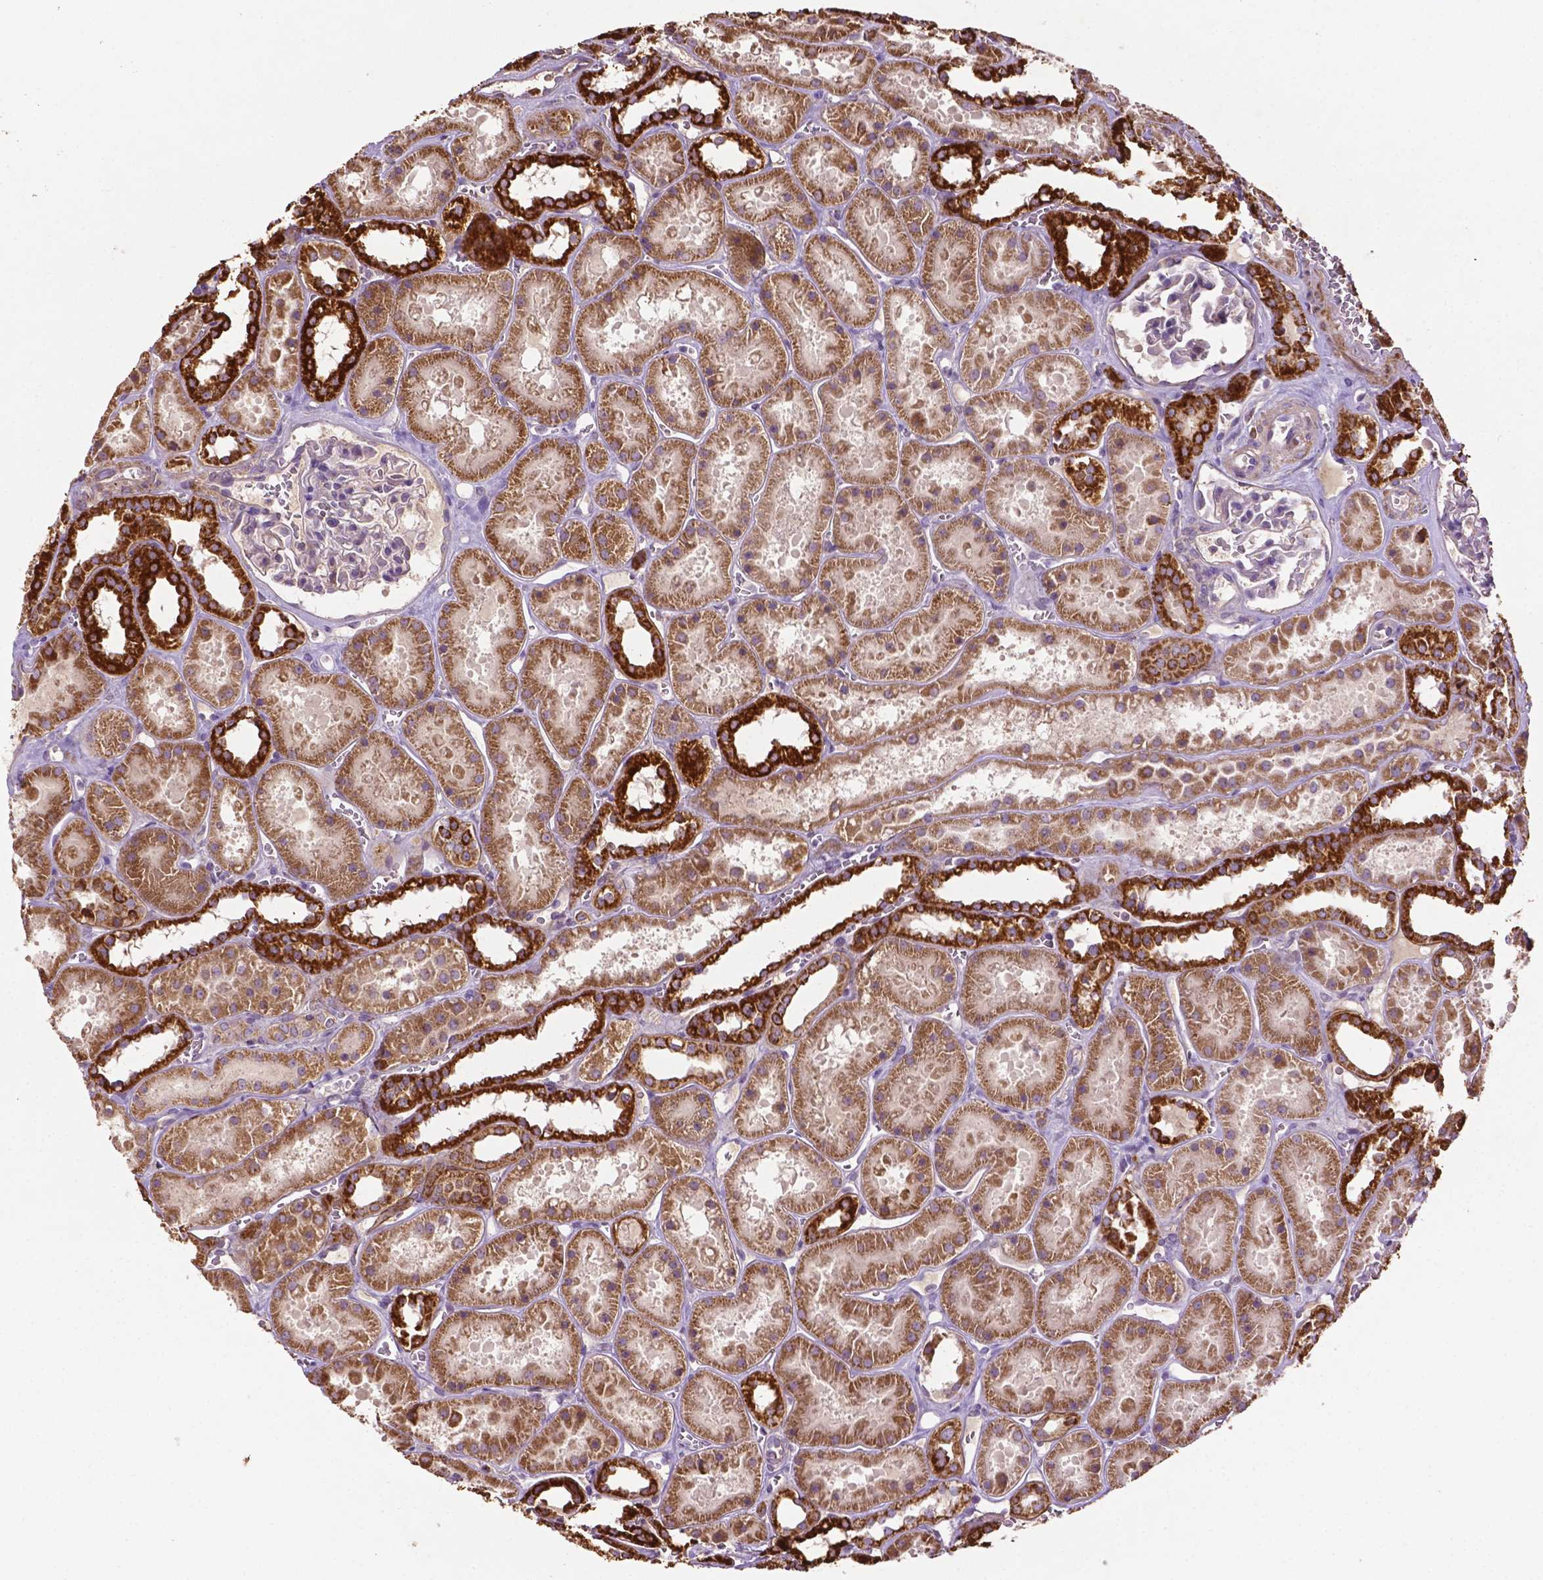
{"staining": {"intensity": "negative", "quantity": "none", "location": "none"}, "tissue": "kidney", "cell_type": "Cells in glomeruli", "image_type": "normal", "snomed": [{"axis": "morphology", "description": "Normal tissue, NOS"}, {"axis": "topography", "description": "Kidney"}], "caption": "Immunohistochemical staining of normal human kidney exhibits no significant positivity in cells in glomeruli.", "gene": "LRR1", "patient": {"sex": "female", "age": 41}}